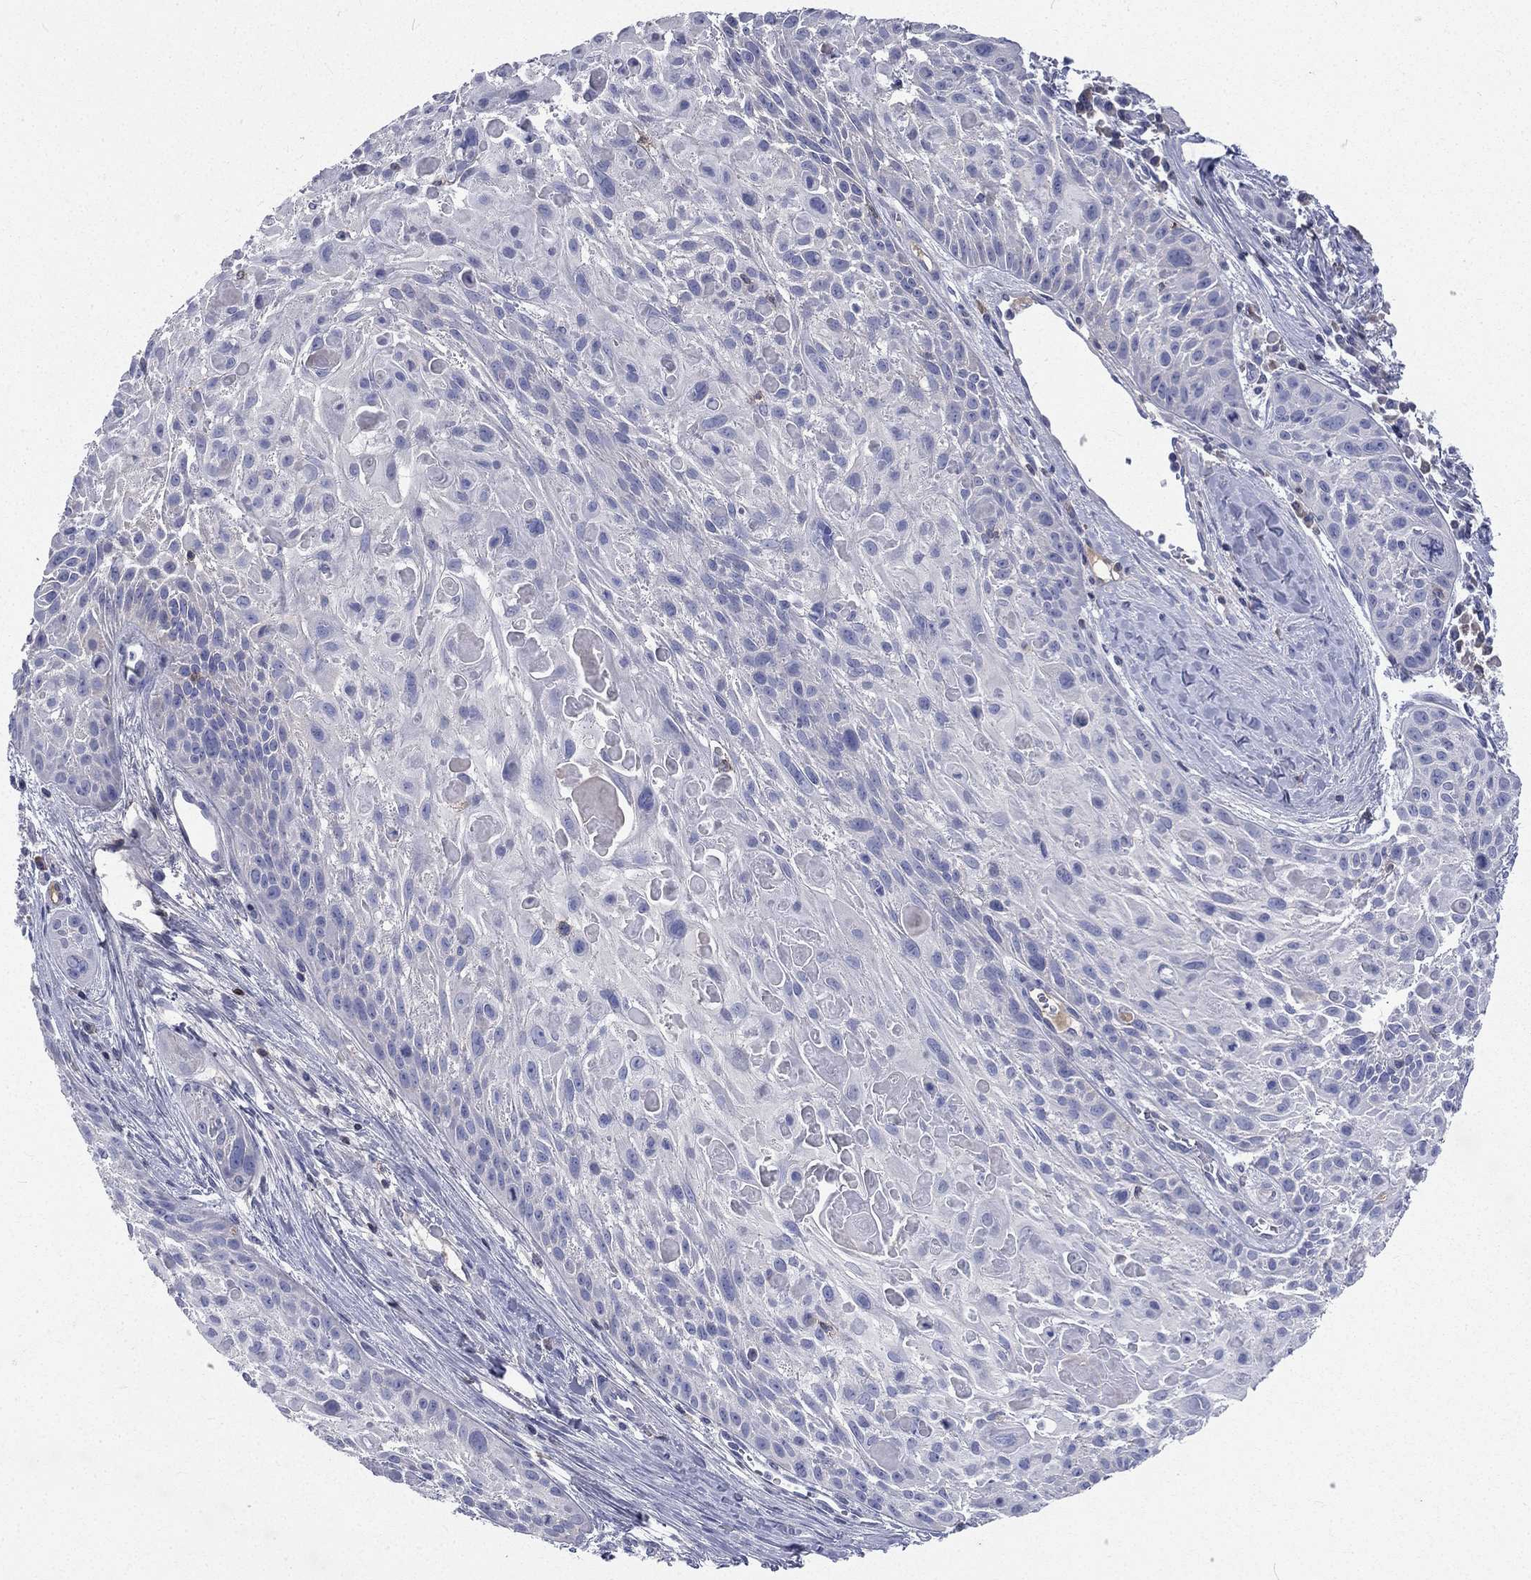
{"staining": {"intensity": "negative", "quantity": "none", "location": "none"}, "tissue": "skin cancer", "cell_type": "Tumor cells", "image_type": "cancer", "snomed": [{"axis": "morphology", "description": "Squamous cell carcinoma, NOS"}, {"axis": "topography", "description": "Skin"}, {"axis": "topography", "description": "Anal"}], "caption": "This is an IHC photomicrograph of human skin cancer. There is no expression in tumor cells.", "gene": "CD3D", "patient": {"sex": "female", "age": 75}}